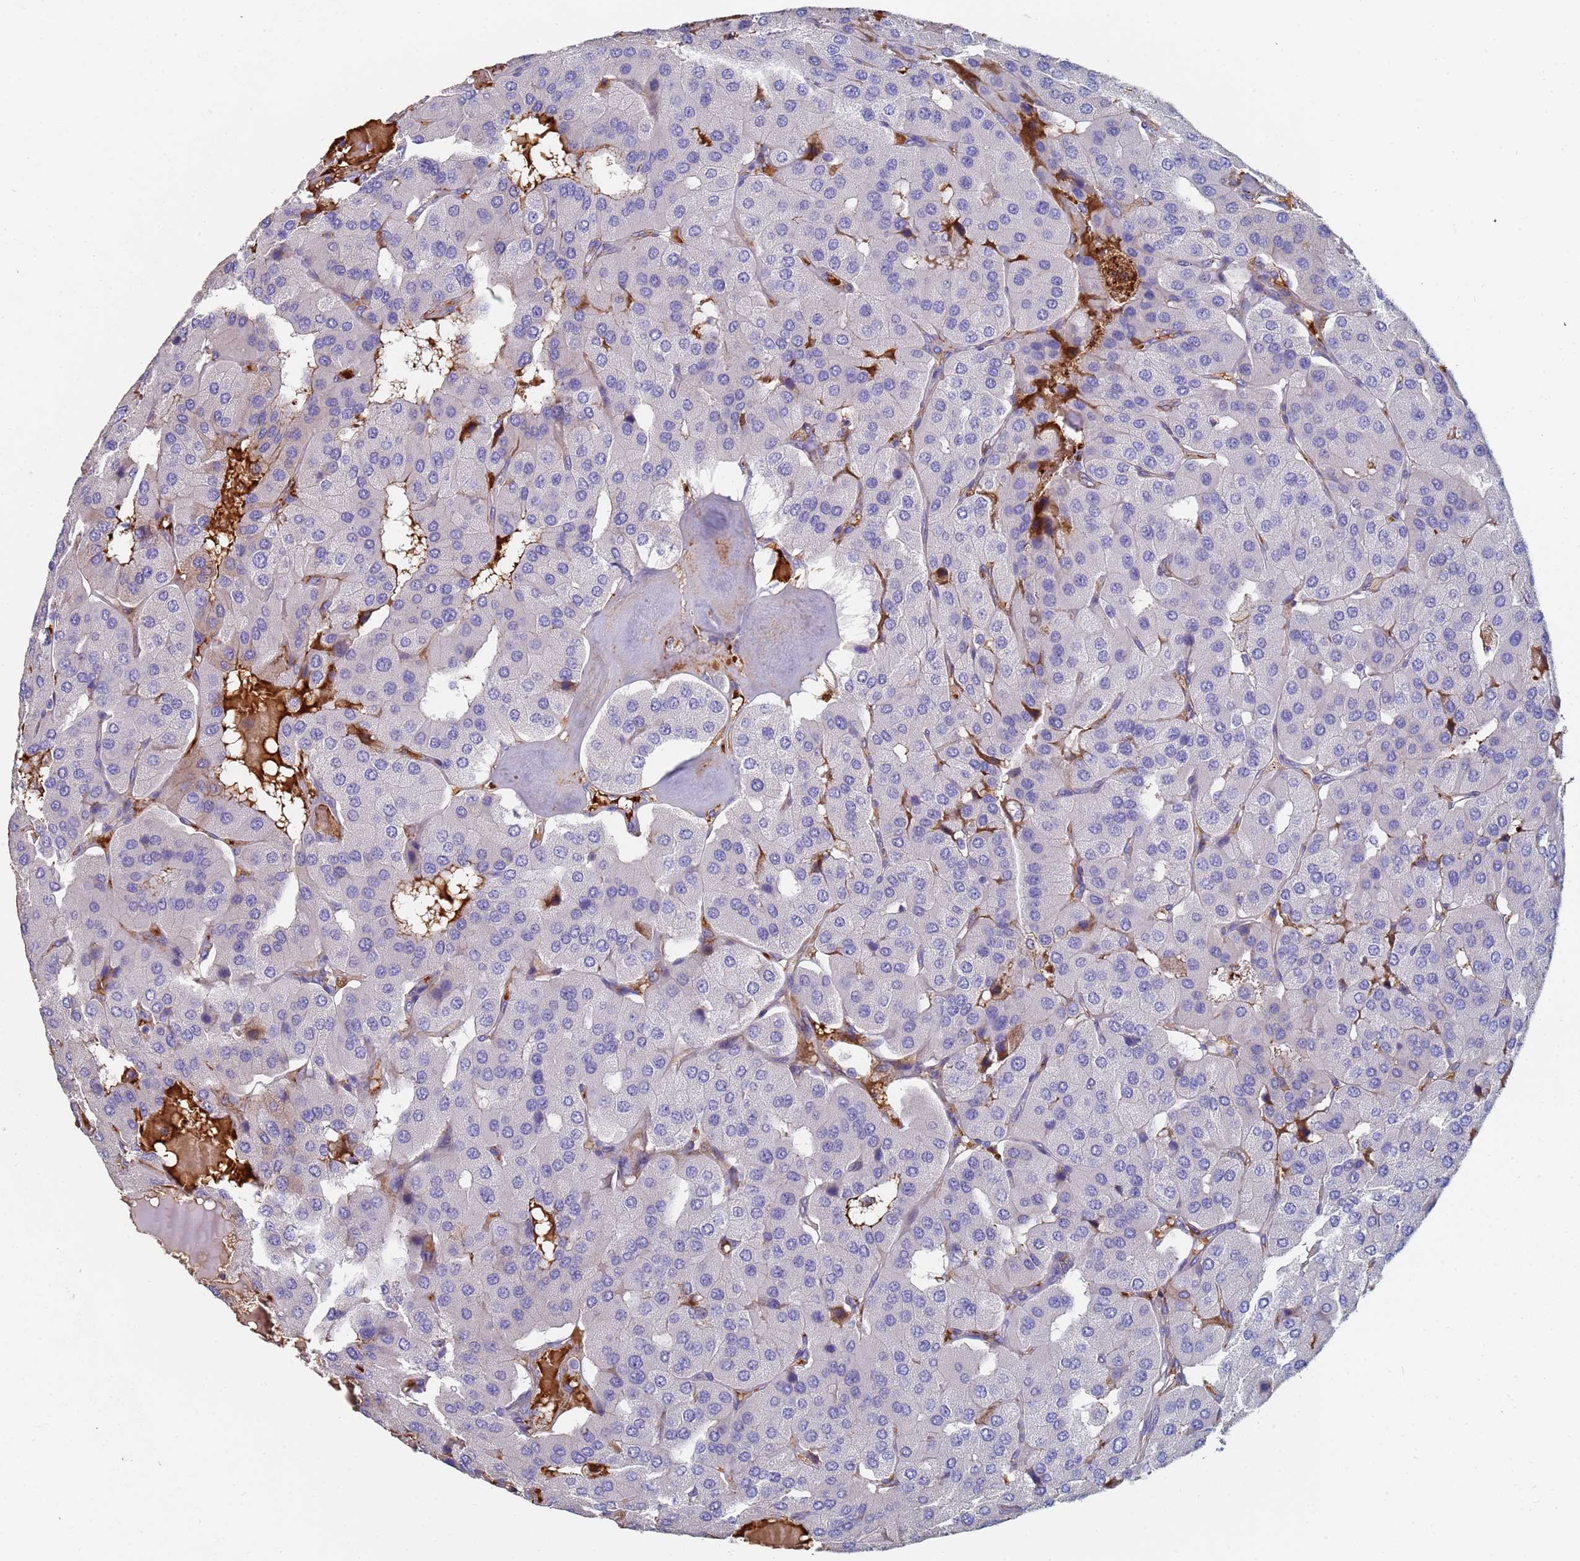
{"staining": {"intensity": "negative", "quantity": "none", "location": "none"}, "tissue": "parathyroid gland", "cell_type": "Glandular cells", "image_type": "normal", "snomed": [{"axis": "morphology", "description": "Normal tissue, NOS"}, {"axis": "morphology", "description": "Adenoma, NOS"}, {"axis": "topography", "description": "Parathyroid gland"}], "caption": "High power microscopy micrograph of an immunohistochemistry photomicrograph of unremarkable parathyroid gland, revealing no significant expression in glandular cells.", "gene": "ABCA8", "patient": {"sex": "female", "age": 86}}